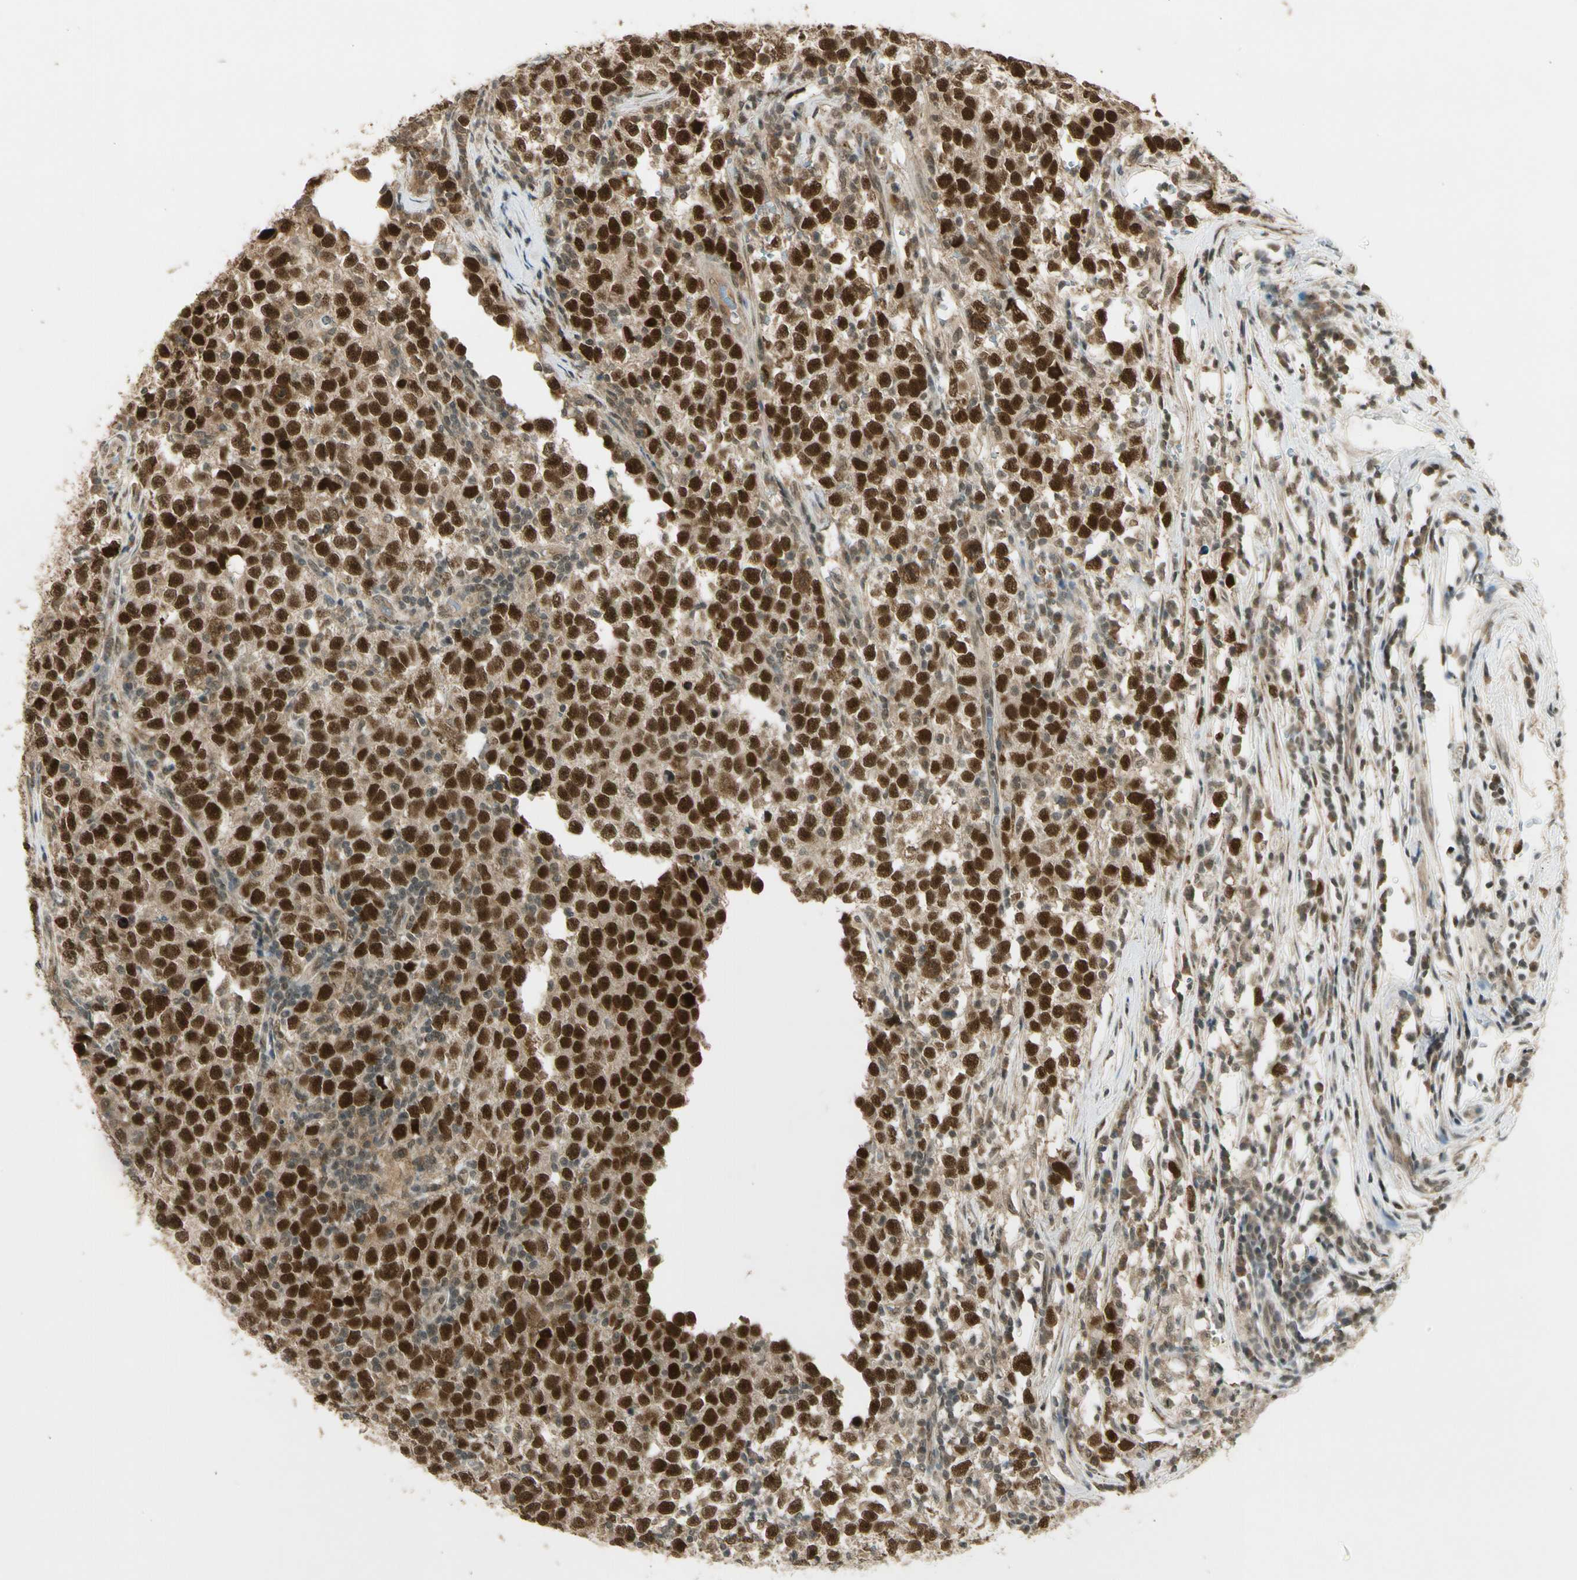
{"staining": {"intensity": "strong", "quantity": ">75%", "location": "cytoplasmic/membranous,nuclear"}, "tissue": "testis cancer", "cell_type": "Tumor cells", "image_type": "cancer", "snomed": [{"axis": "morphology", "description": "Seminoma, NOS"}, {"axis": "topography", "description": "Testis"}], "caption": "Tumor cells demonstrate strong cytoplasmic/membranous and nuclear positivity in about >75% of cells in seminoma (testis). The staining was performed using DAB to visualize the protein expression in brown, while the nuclei were stained in blue with hematoxylin (Magnification: 20x).", "gene": "ZNF135", "patient": {"sex": "male", "age": 43}}